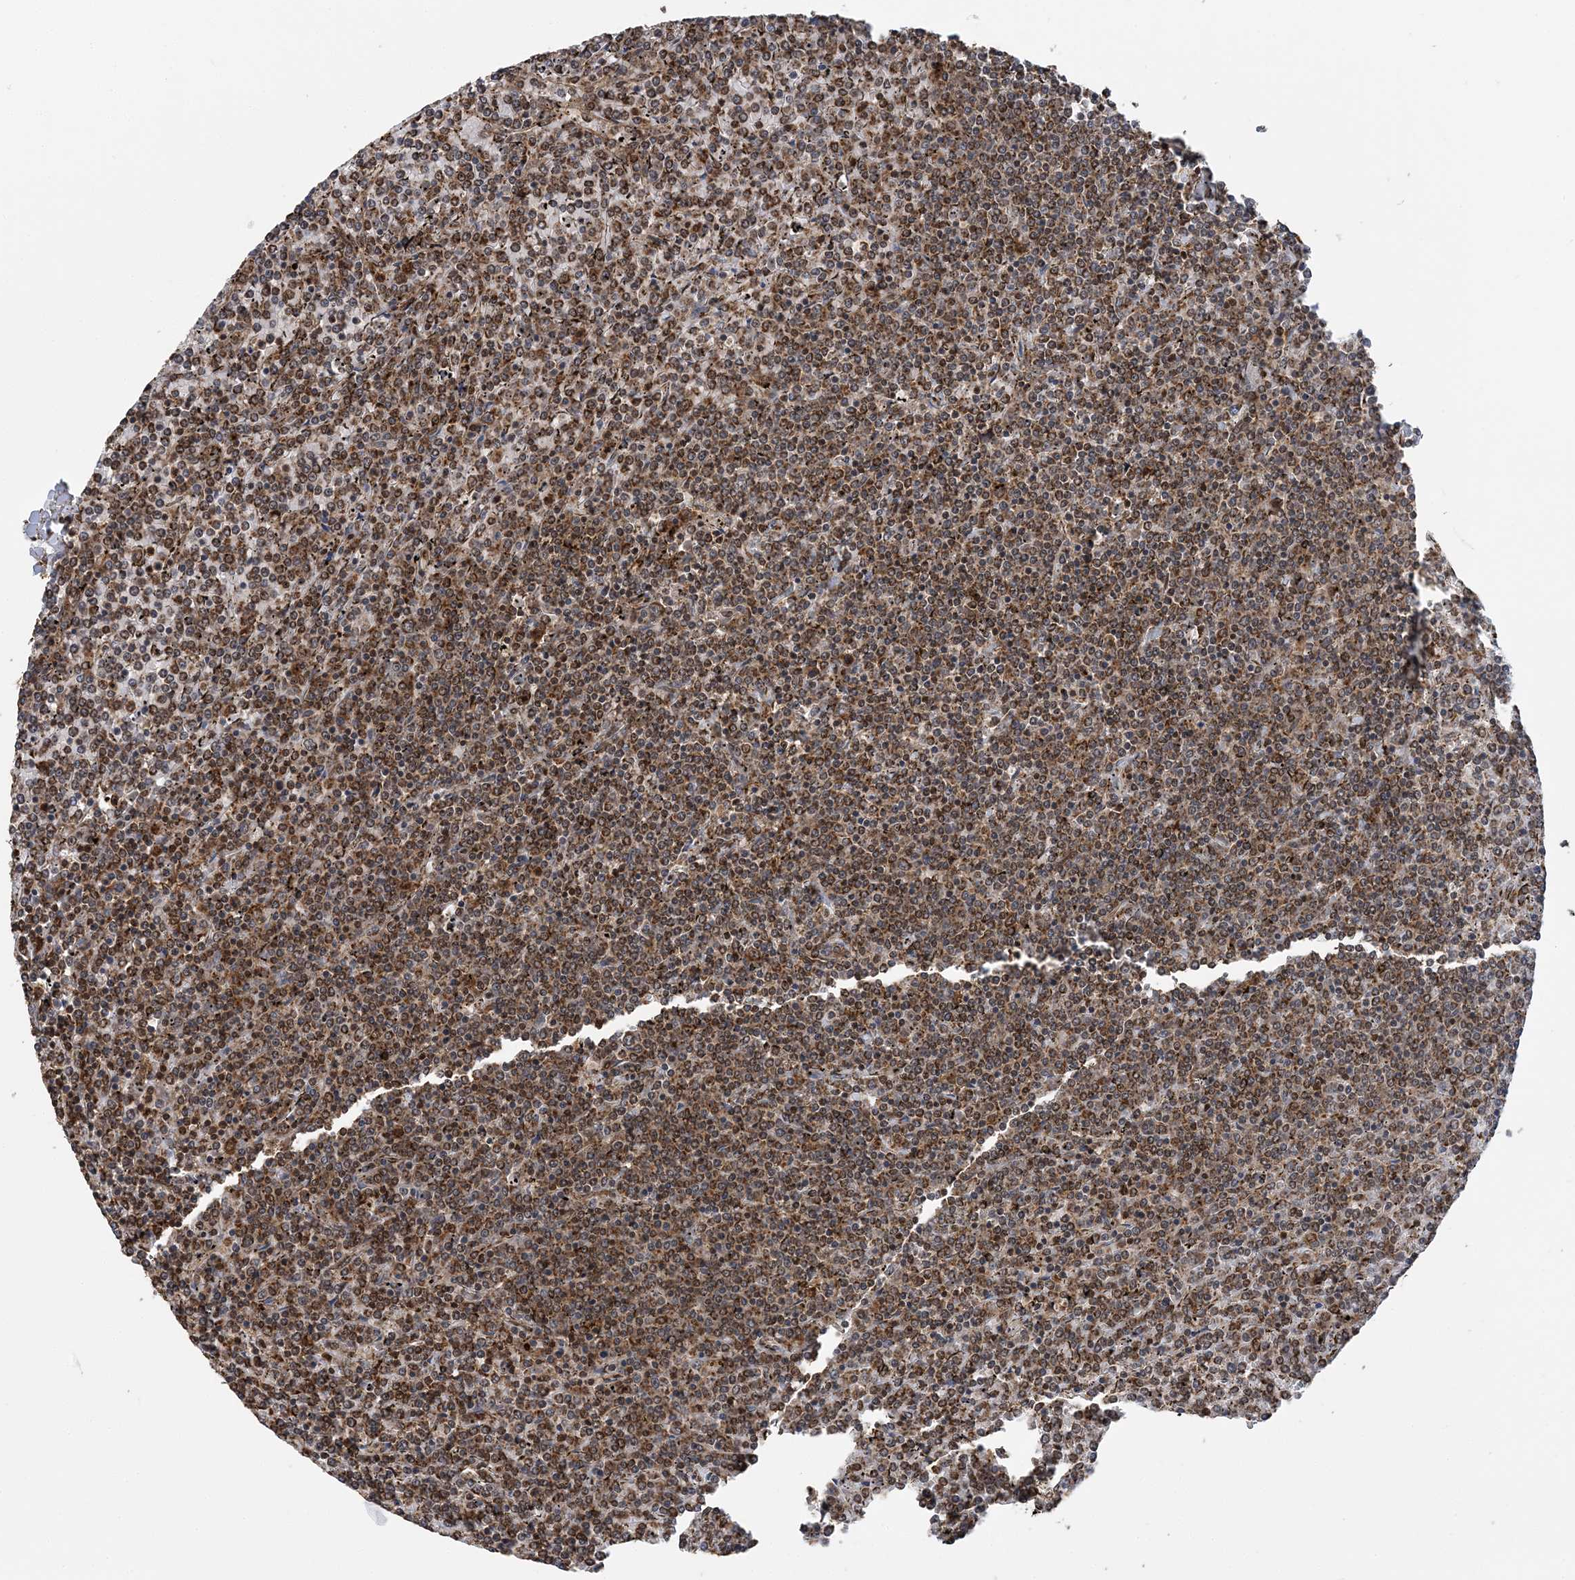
{"staining": {"intensity": "moderate", "quantity": ">75%", "location": "cytoplasmic/membranous"}, "tissue": "lymphoma", "cell_type": "Tumor cells", "image_type": "cancer", "snomed": [{"axis": "morphology", "description": "Malignant lymphoma, non-Hodgkin's type, Low grade"}, {"axis": "topography", "description": "Spleen"}], "caption": "A histopathology image of lymphoma stained for a protein demonstrates moderate cytoplasmic/membranous brown staining in tumor cells.", "gene": "PCBP1", "patient": {"sex": "female", "age": 19}}